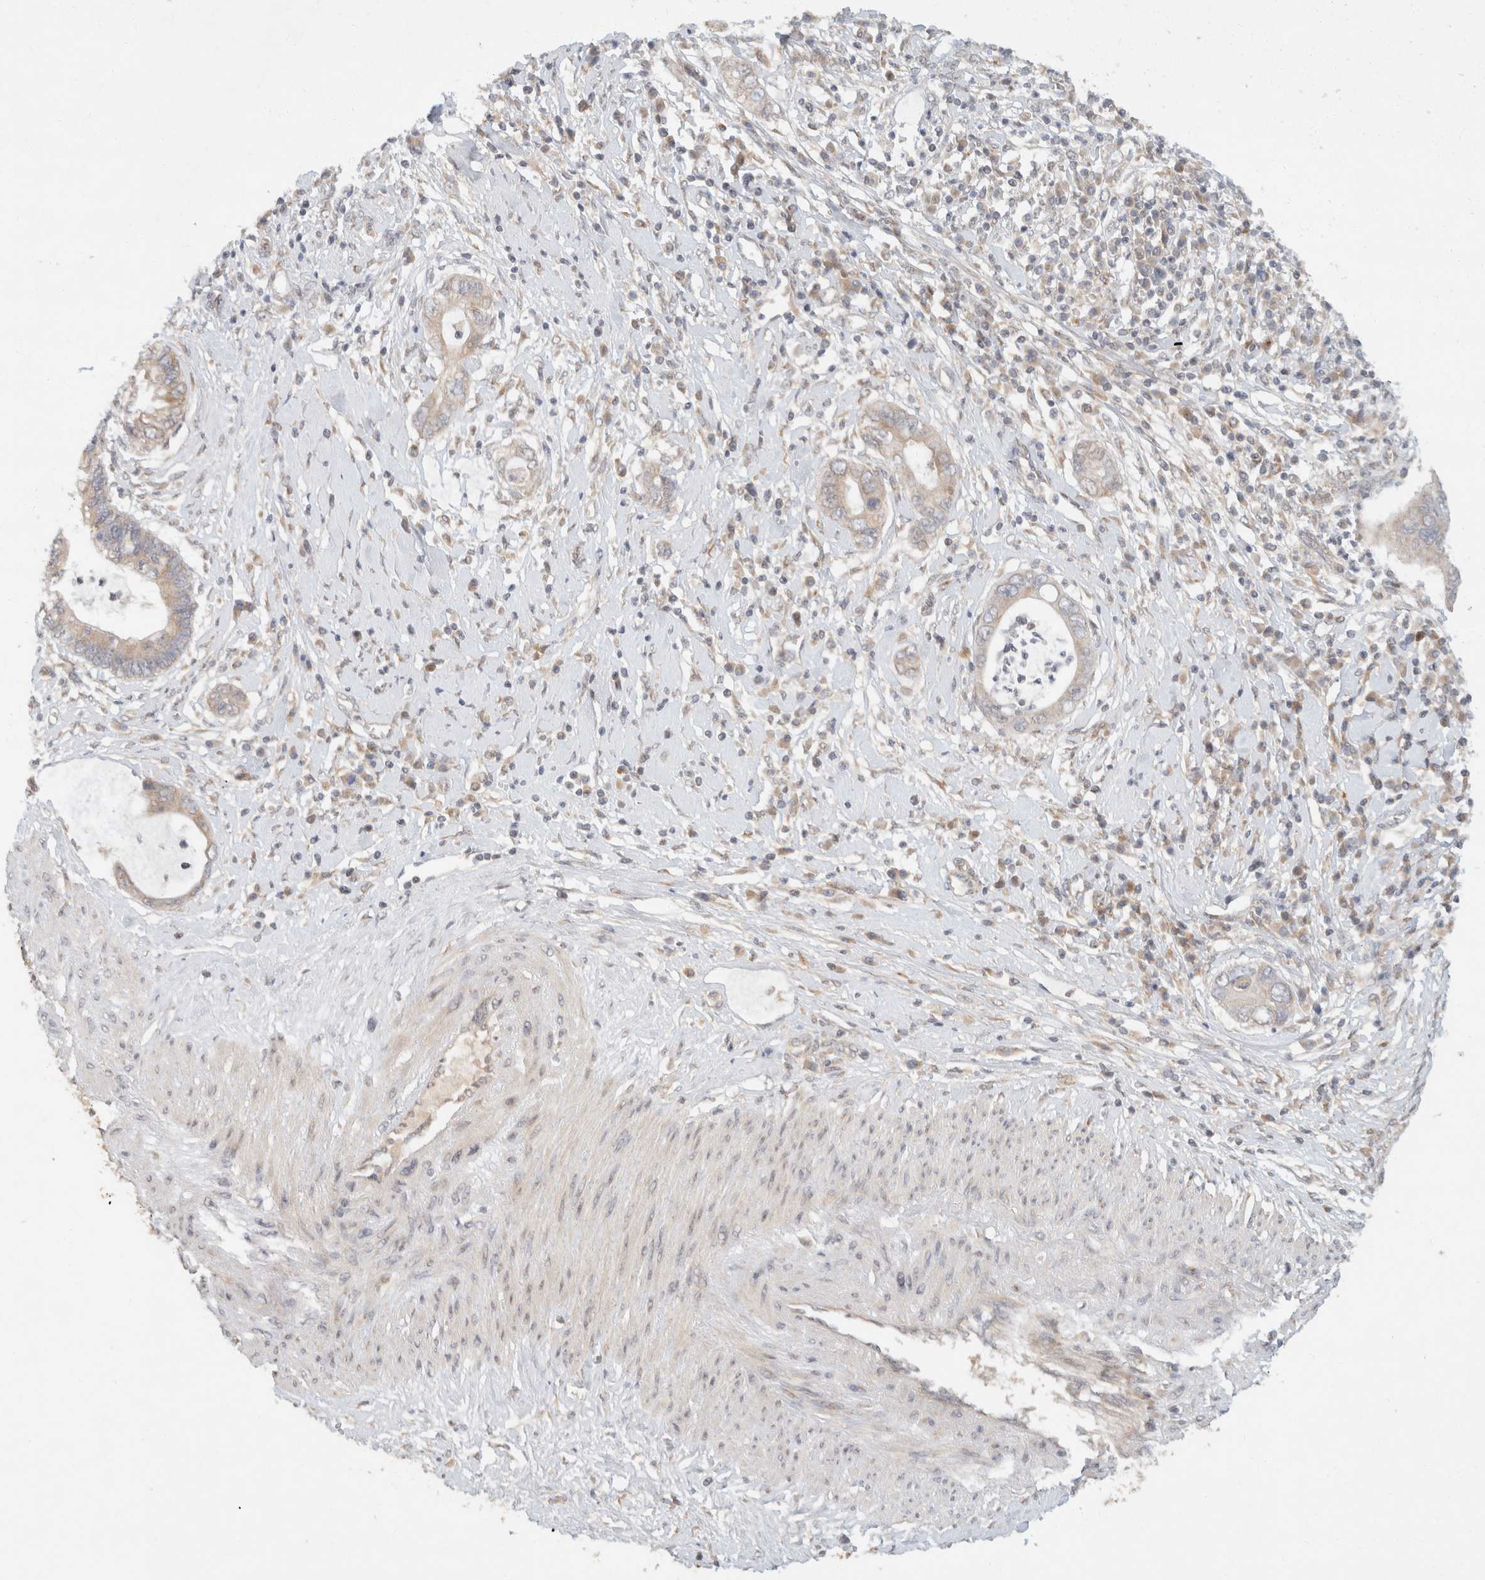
{"staining": {"intensity": "weak", "quantity": "<25%", "location": "cytoplasmic/membranous"}, "tissue": "cervical cancer", "cell_type": "Tumor cells", "image_type": "cancer", "snomed": [{"axis": "morphology", "description": "Adenocarcinoma, NOS"}, {"axis": "topography", "description": "Cervix"}], "caption": "An image of human cervical adenocarcinoma is negative for staining in tumor cells. (DAB (3,3'-diaminobenzidine) IHC with hematoxylin counter stain).", "gene": "TACC1", "patient": {"sex": "female", "age": 44}}